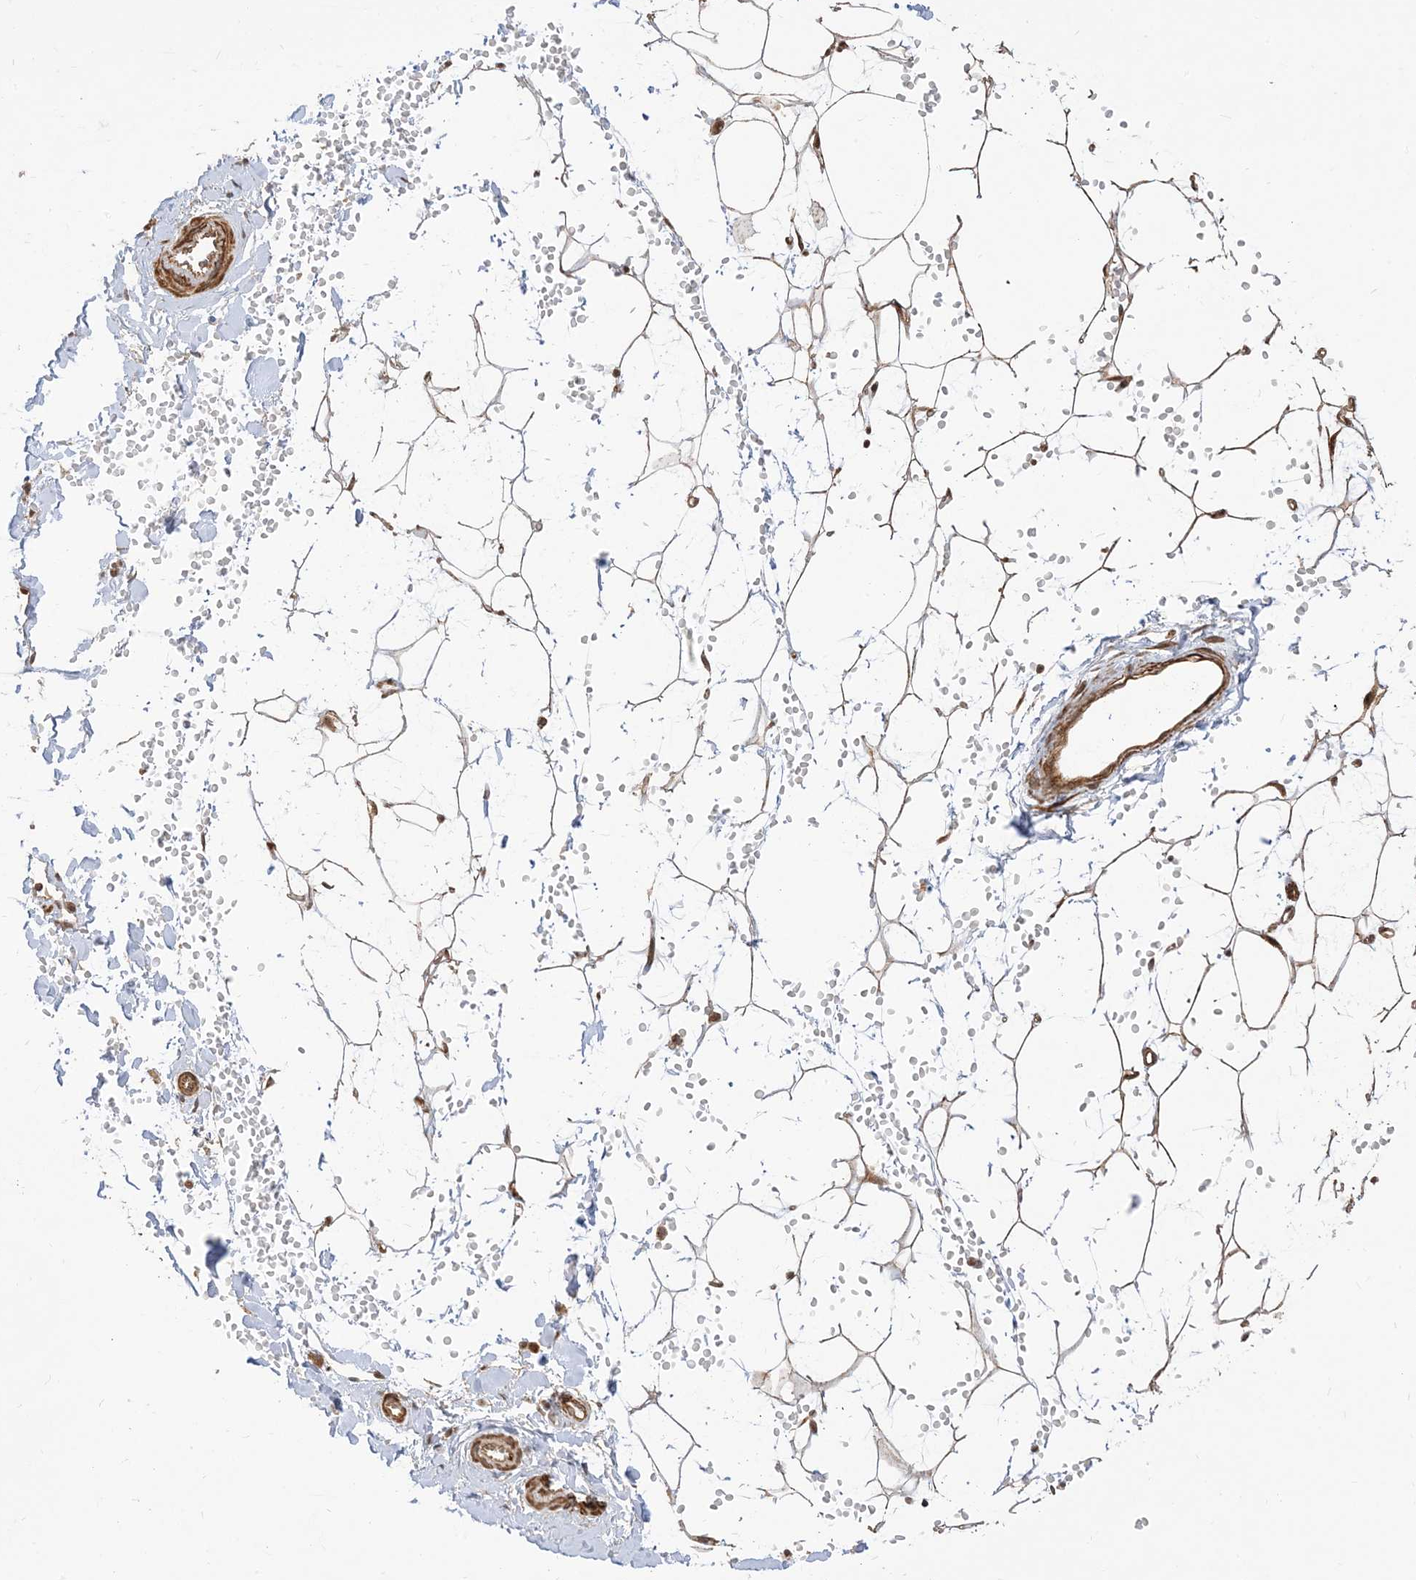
{"staining": {"intensity": "moderate", "quantity": "25%-75%", "location": "cytoplasmic/membranous"}, "tissue": "adipose tissue", "cell_type": "Adipocytes", "image_type": "normal", "snomed": [{"axis": "morphology", "description": "Normal tissue, NOS"}, {"axis": "topography", "description": "Breast"}], "caption": "Protein expression analysis of benign human adipose tissue reveals moderate cytoplasmic/membranous staining in approximately 25%-75% of adipocytes. (DAB (3,3'-diaminobenzidine) IHC with brightfield microscopy, high magnification).", "gene": "TBCC", "patient": {"sex": "female", "age": 23}}